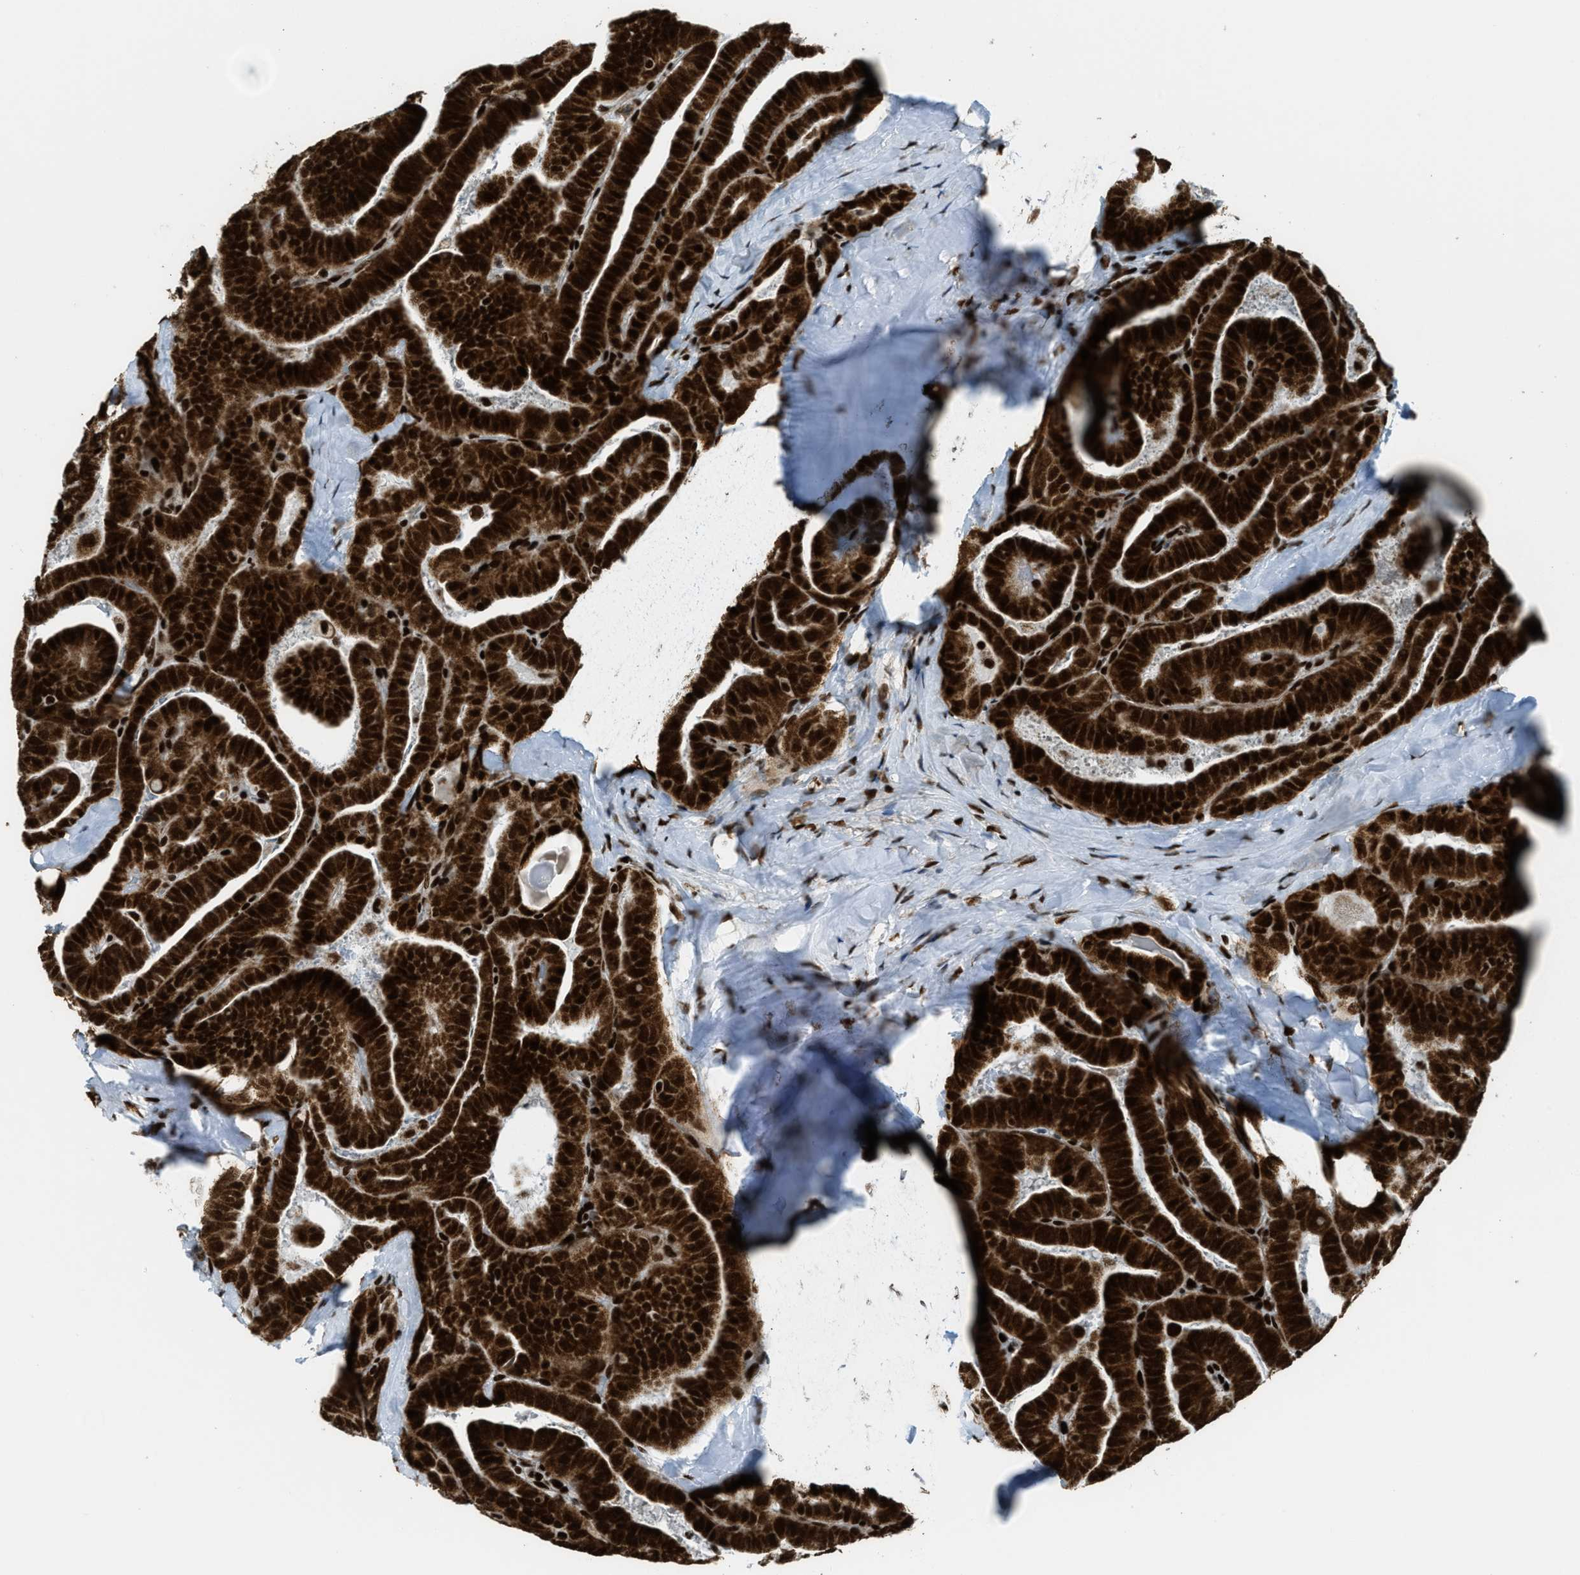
{"staining": {"intensity": "strong", "quantity": ">75%", "location": "cytoplasmic/membranous,nuclear"}, "tissue": "thyroid cancer", "cell_type": "Tumor cells", "image_type": "cancer", "snomed": [{"axis": "morphology", "description": "Papillary adenocarcinoma, NOS"}, {"axis": "topography", "description": "Thyroid gland"}], "caption": "Human papillary adenocarcinoma (thyroid) stained for a protein (brown) reveals strong cytoplasmic/membranous and nuclear positive staining in approximately >75% of tumor cells.", "gene": "GABPB1", "patient": {"sex": "male", "age": 77}}